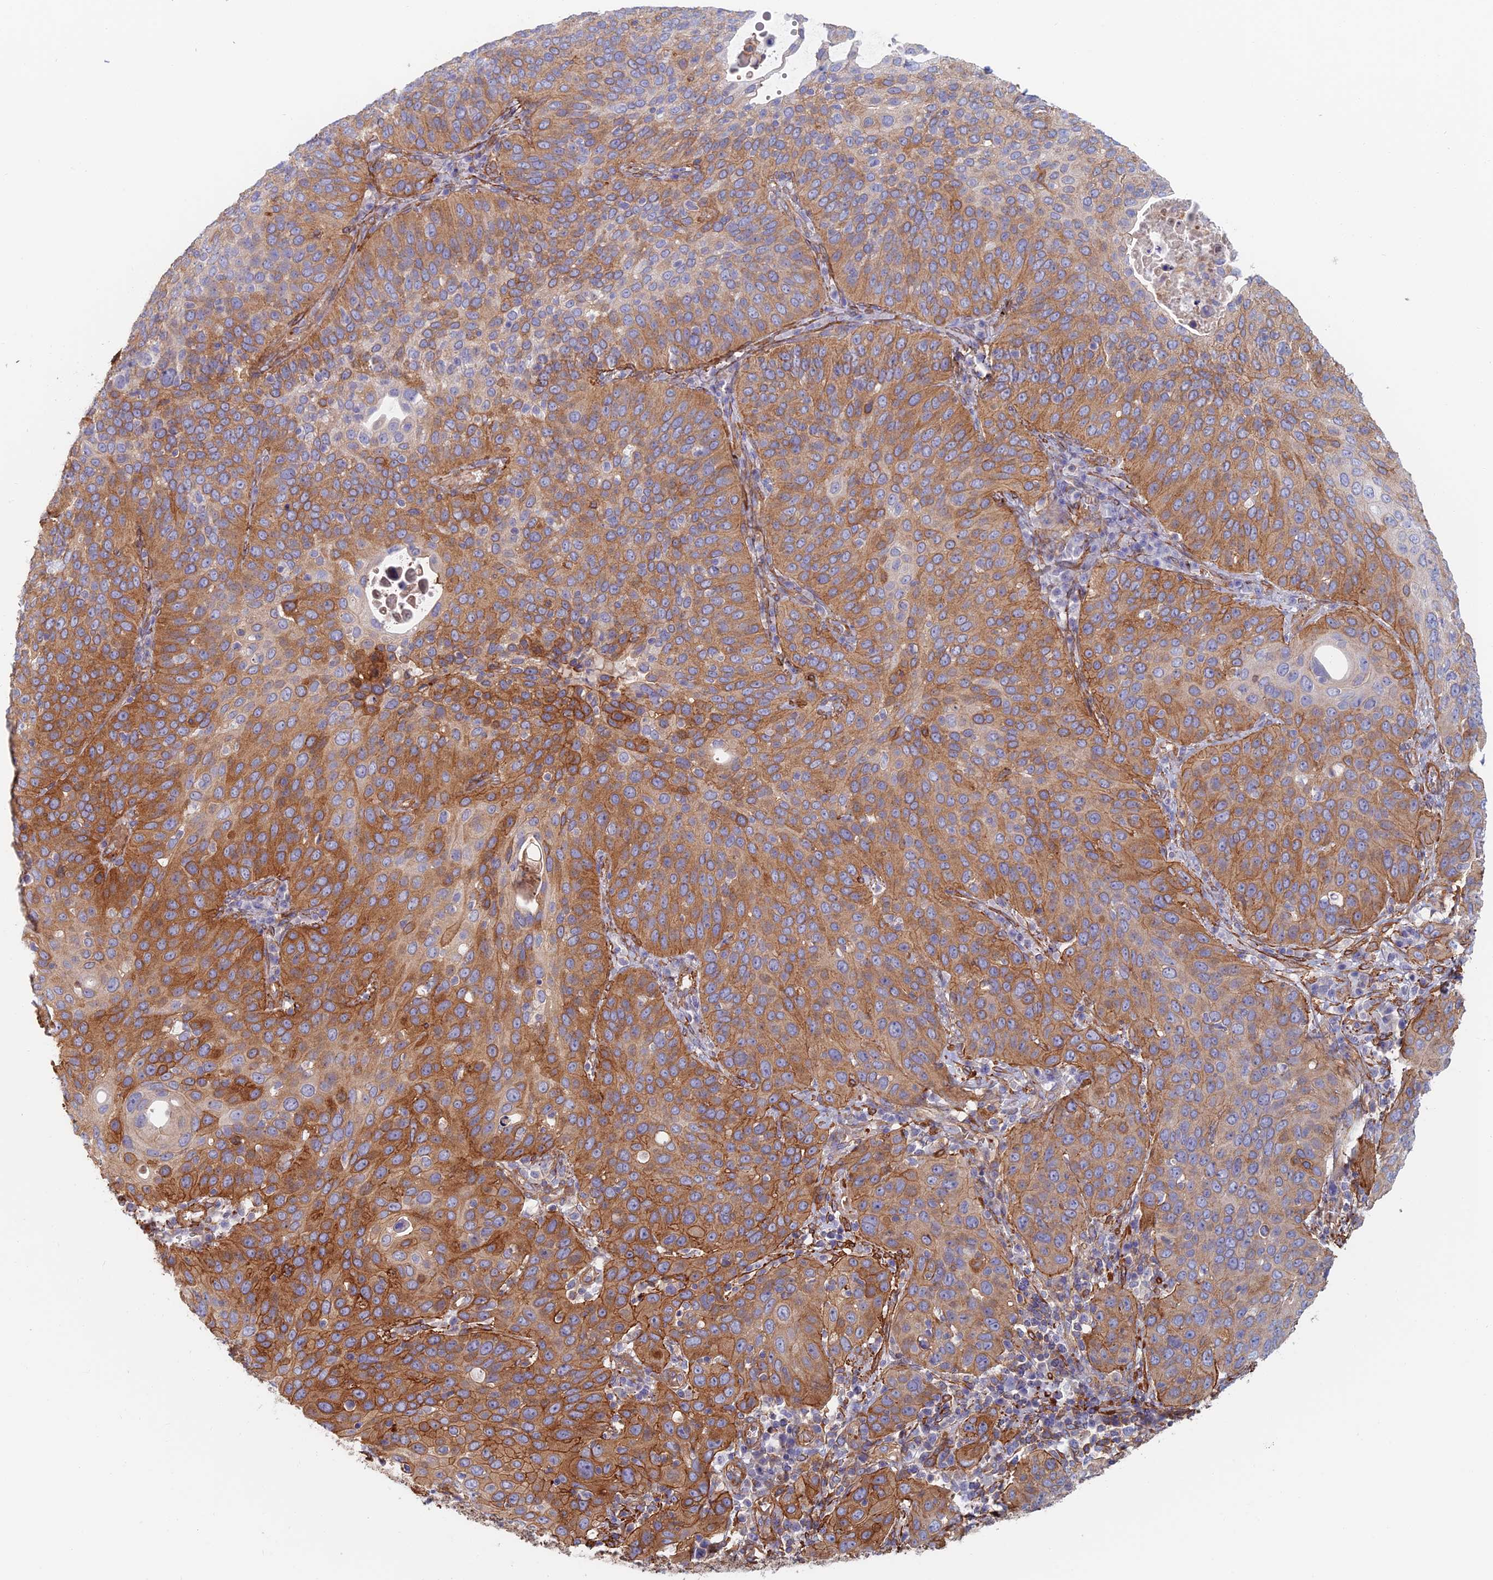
{"staining": {"intensity": "strong", "quantity": ">75%", "location": "cytoplasmic/membranous"}, "tissue": "cervical cancer", "cell_type": "Tumor cells", "image_type": "cancer", "snomed": [{"axis": "morphology", "description": "Squamous cell carcinoma, NOS"}, {"axis": "topography", "description": "Cervix"}], "caption": "Brown immunohistochemical staining in cervical cancer reveals strong cytoplasmic/membranous expression in approximately >75% of tumor cells. The staining was performed using DAB to visualize the protein expression in brown, while the nuclei were stained in blue with hematoxylin (Magnification: 20x).", "gene": "PAK4", "patient": {"sex": "female", "age": 36}}